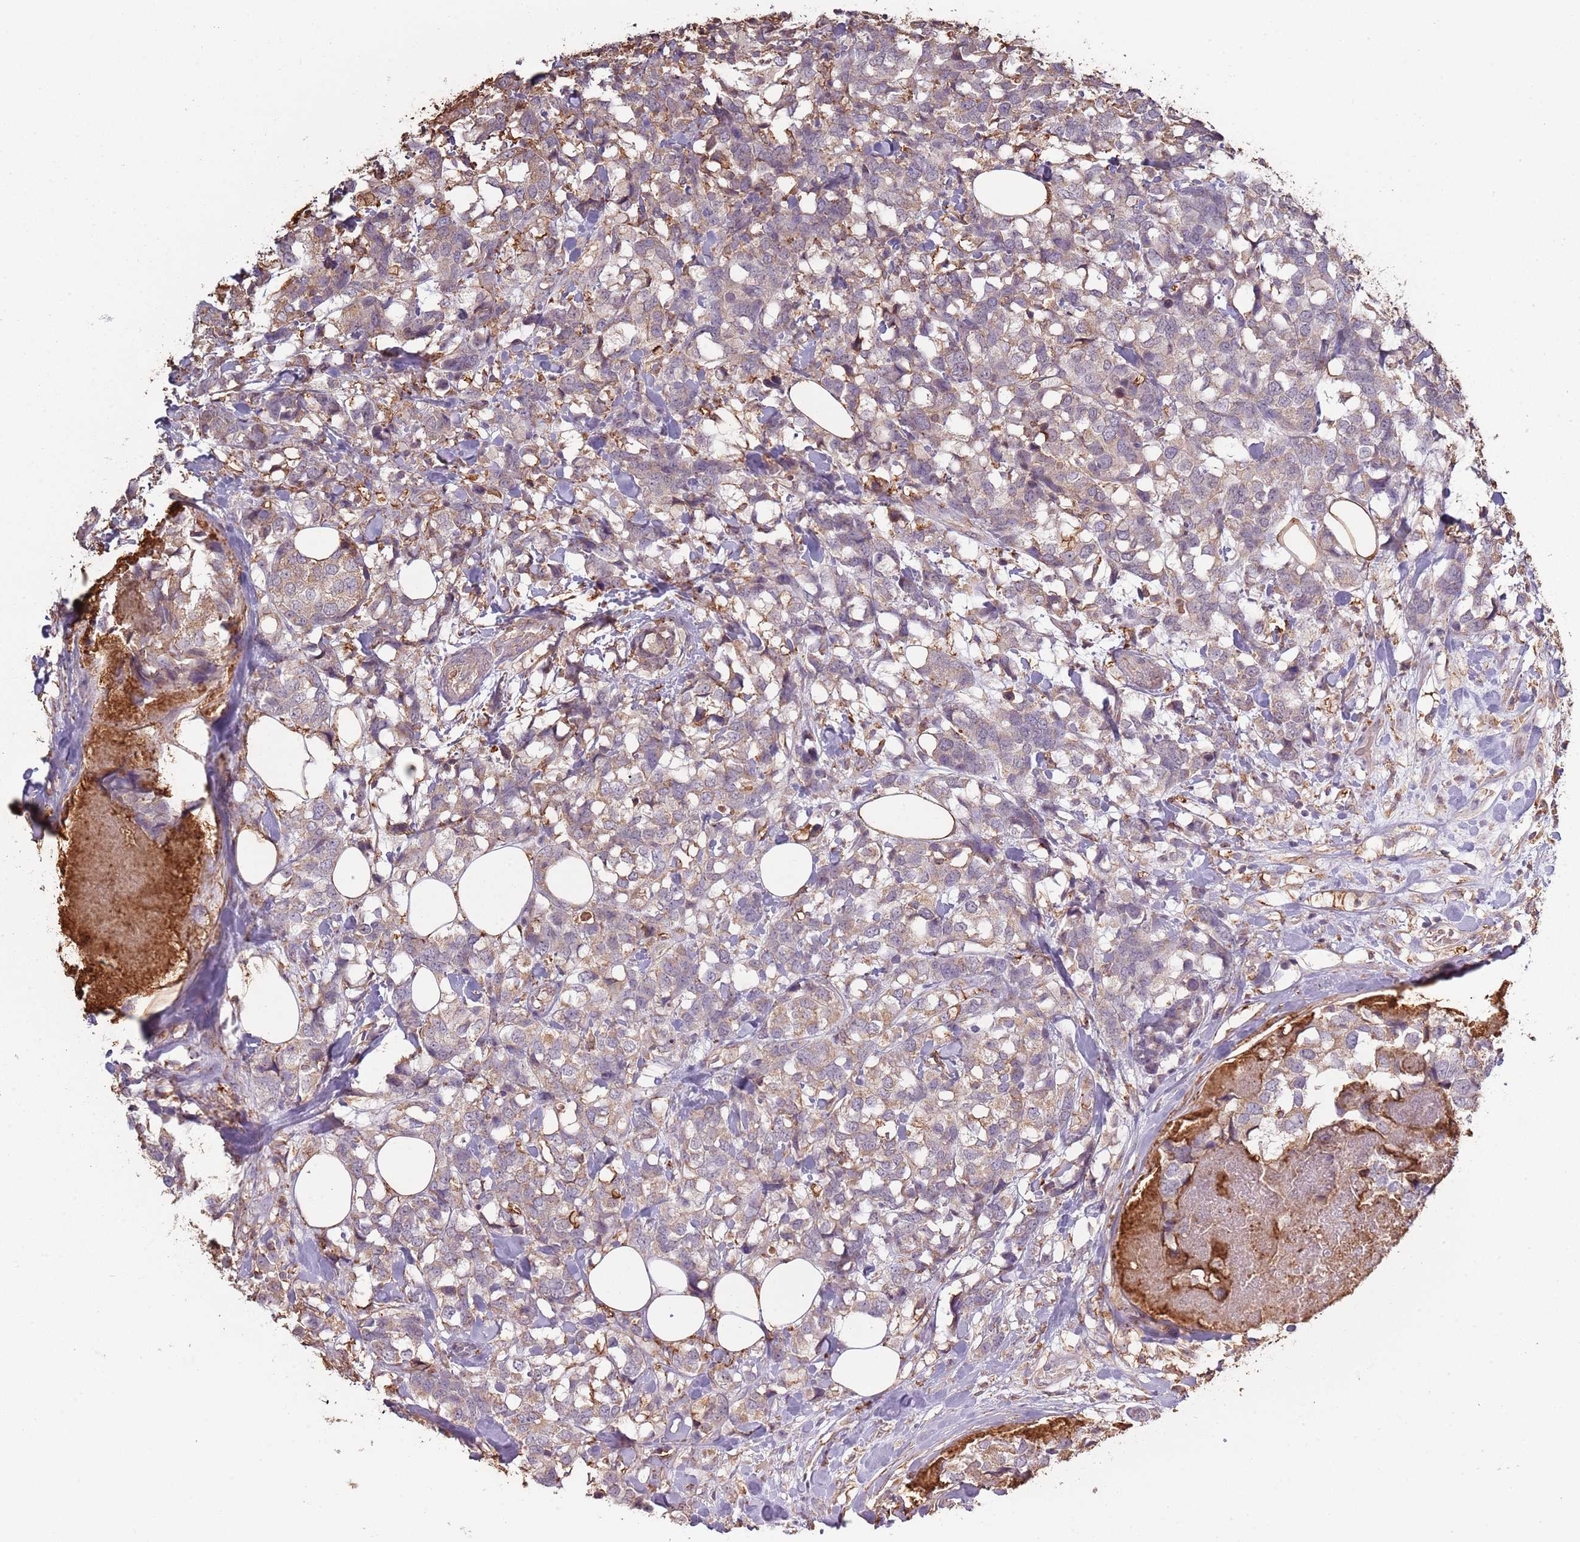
{"staining": {"intensity": "weak", "quantity": "<25%", "location": "cytoplasmic/membranous"}, "tissue": "breast cancer", "cell_type": "Tumor cells", "image_type": "cancer", "snomed": [{"axis": "morphology", "description": "Lobular carcinoma"}, {"axis": "topography", "description": "Breast"}], "caption": "The histopathology image shows no staining of tumor cells in breast cancer.", "gene": "ATOSB", "patient": {"sex": "female", "age": 59}}